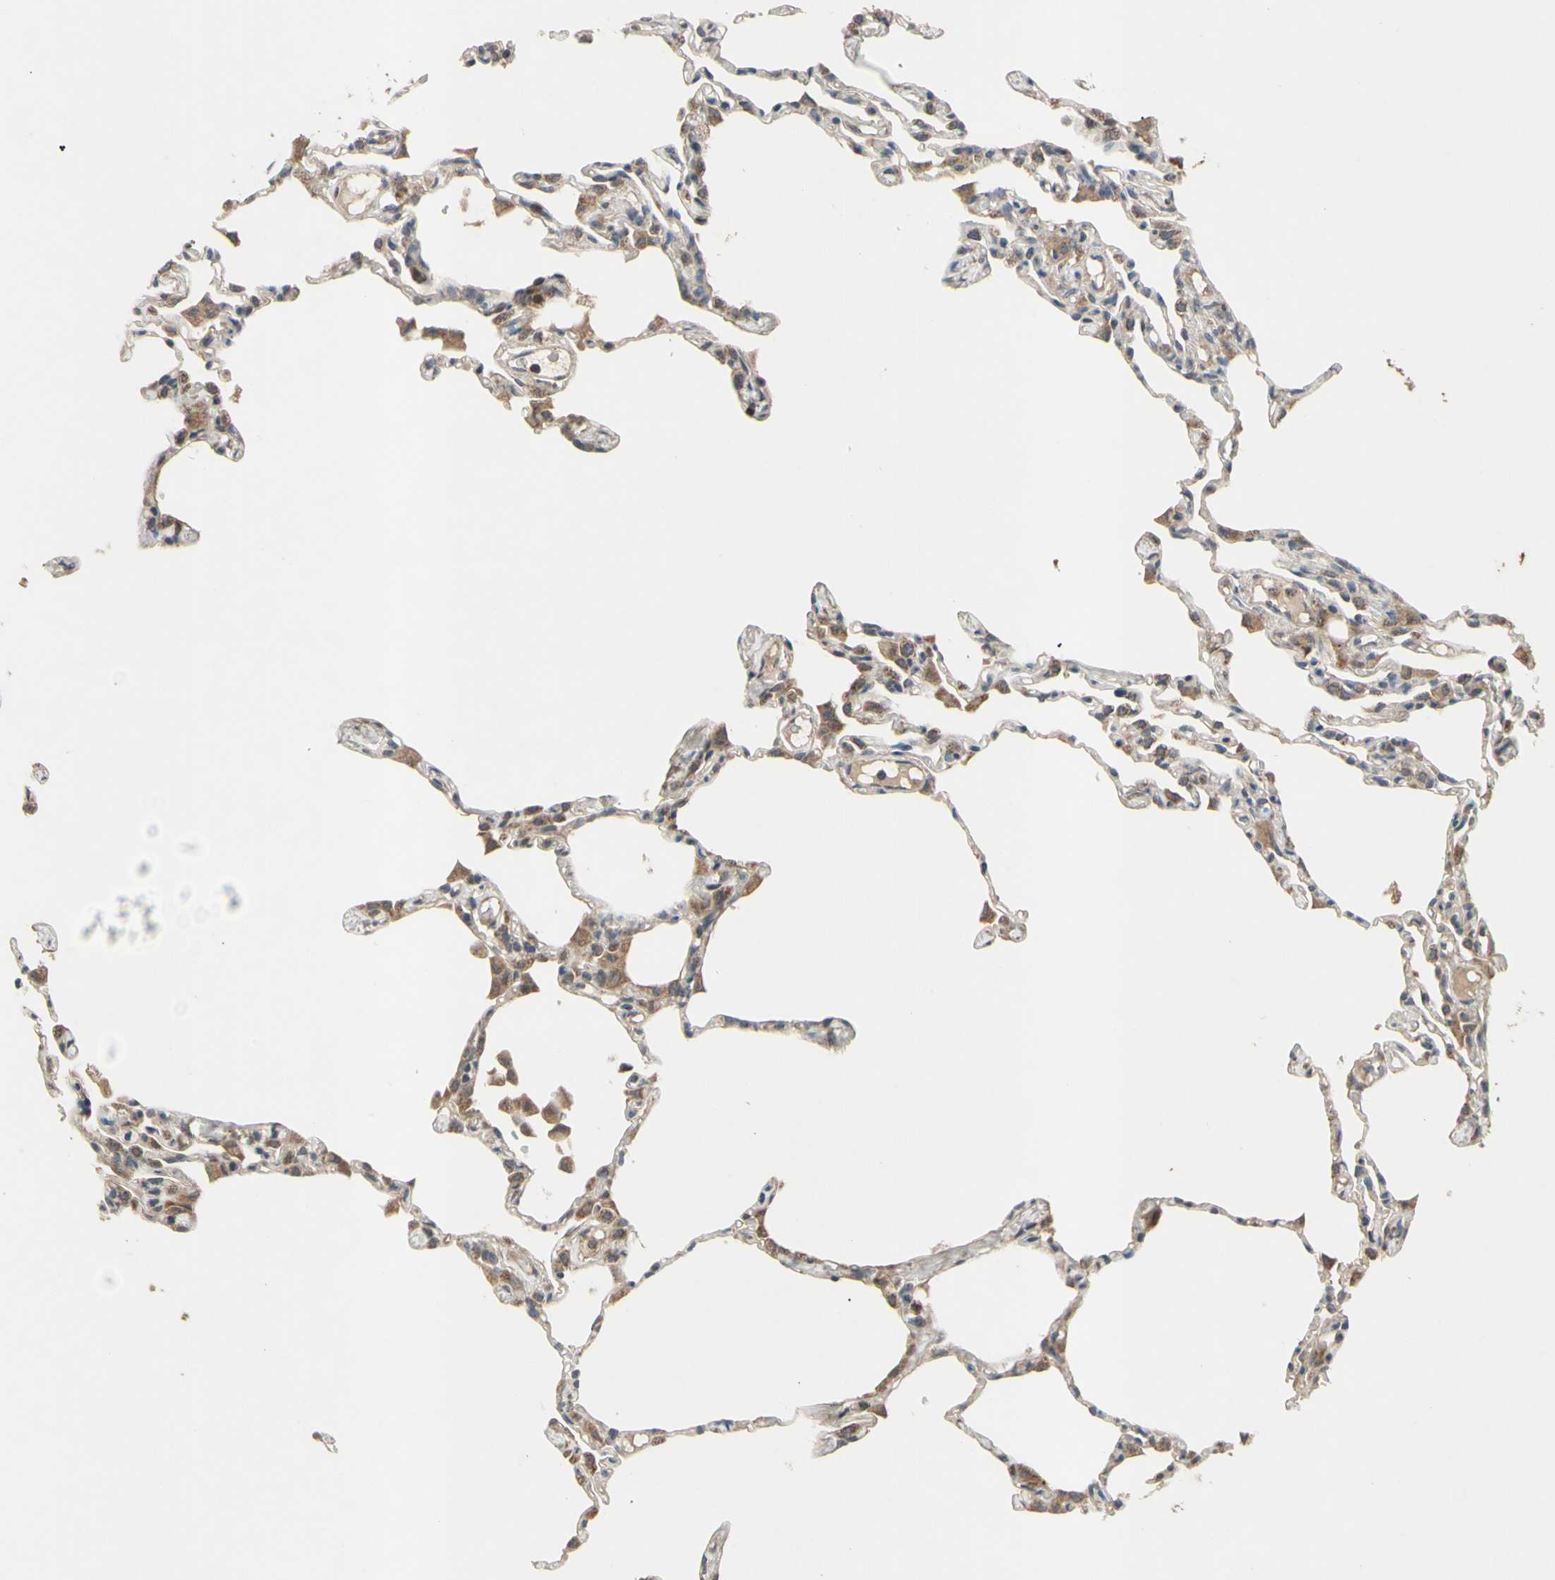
{"staining": {"intensity": "moderate", "quantity": "<25%", "location": "cytoplasmic/membranous"}, "tissue": "lung", "cell_type": "Alveolar cells", "image_type": "normal", "snomed": [{"axis": "morphology", "description": "Normal tissue, NOS"}, {"axis": "topography", "description": "Lung"}], "caption": "DAB immunohistochemical staining of unremarkable lung exhibits moderate cytoplasmic/membranous protein expression in about <25% of alveolar cells.", "gene": "CD164", "patient": {"sex": "female", "age": 49}}